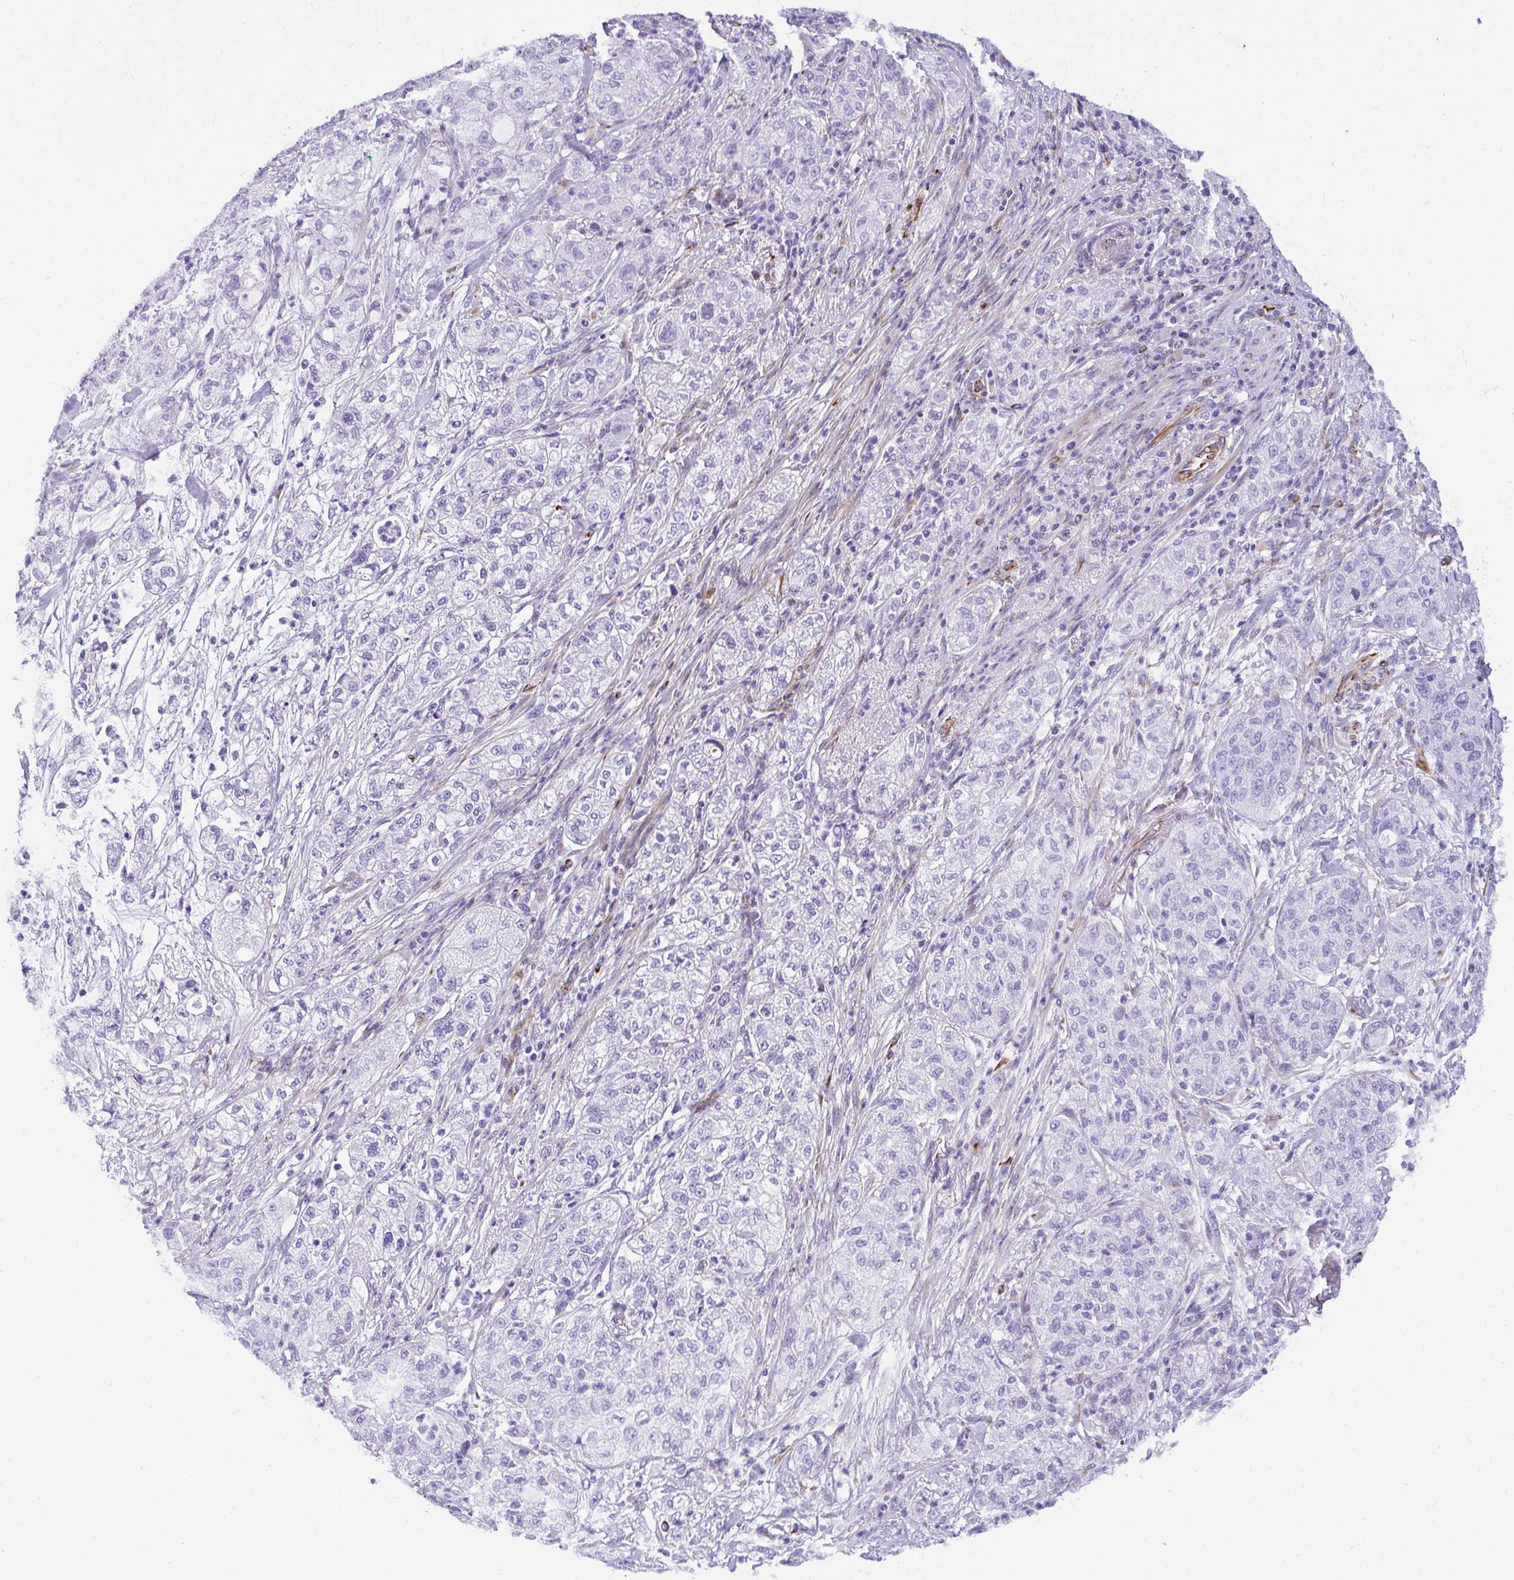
{"staining": {"intensity": "negative", "quantity": "none", "location": "none"}, "tissue": "pancreatic cancer", "cell_type": "Tumor cells", "image_type": "cancer", "snomed": [{"axis": "morphology", "description": "Adenocarcinoma, NOS"}, {"axis": "topography", "description": "Pancreas"}], "caption": "A photomicrograph of human pancreatic cancer is negative for staining in tumor cells.", "gene": "DEPDC5", "patient": {"sex": "female", "age": 78}}